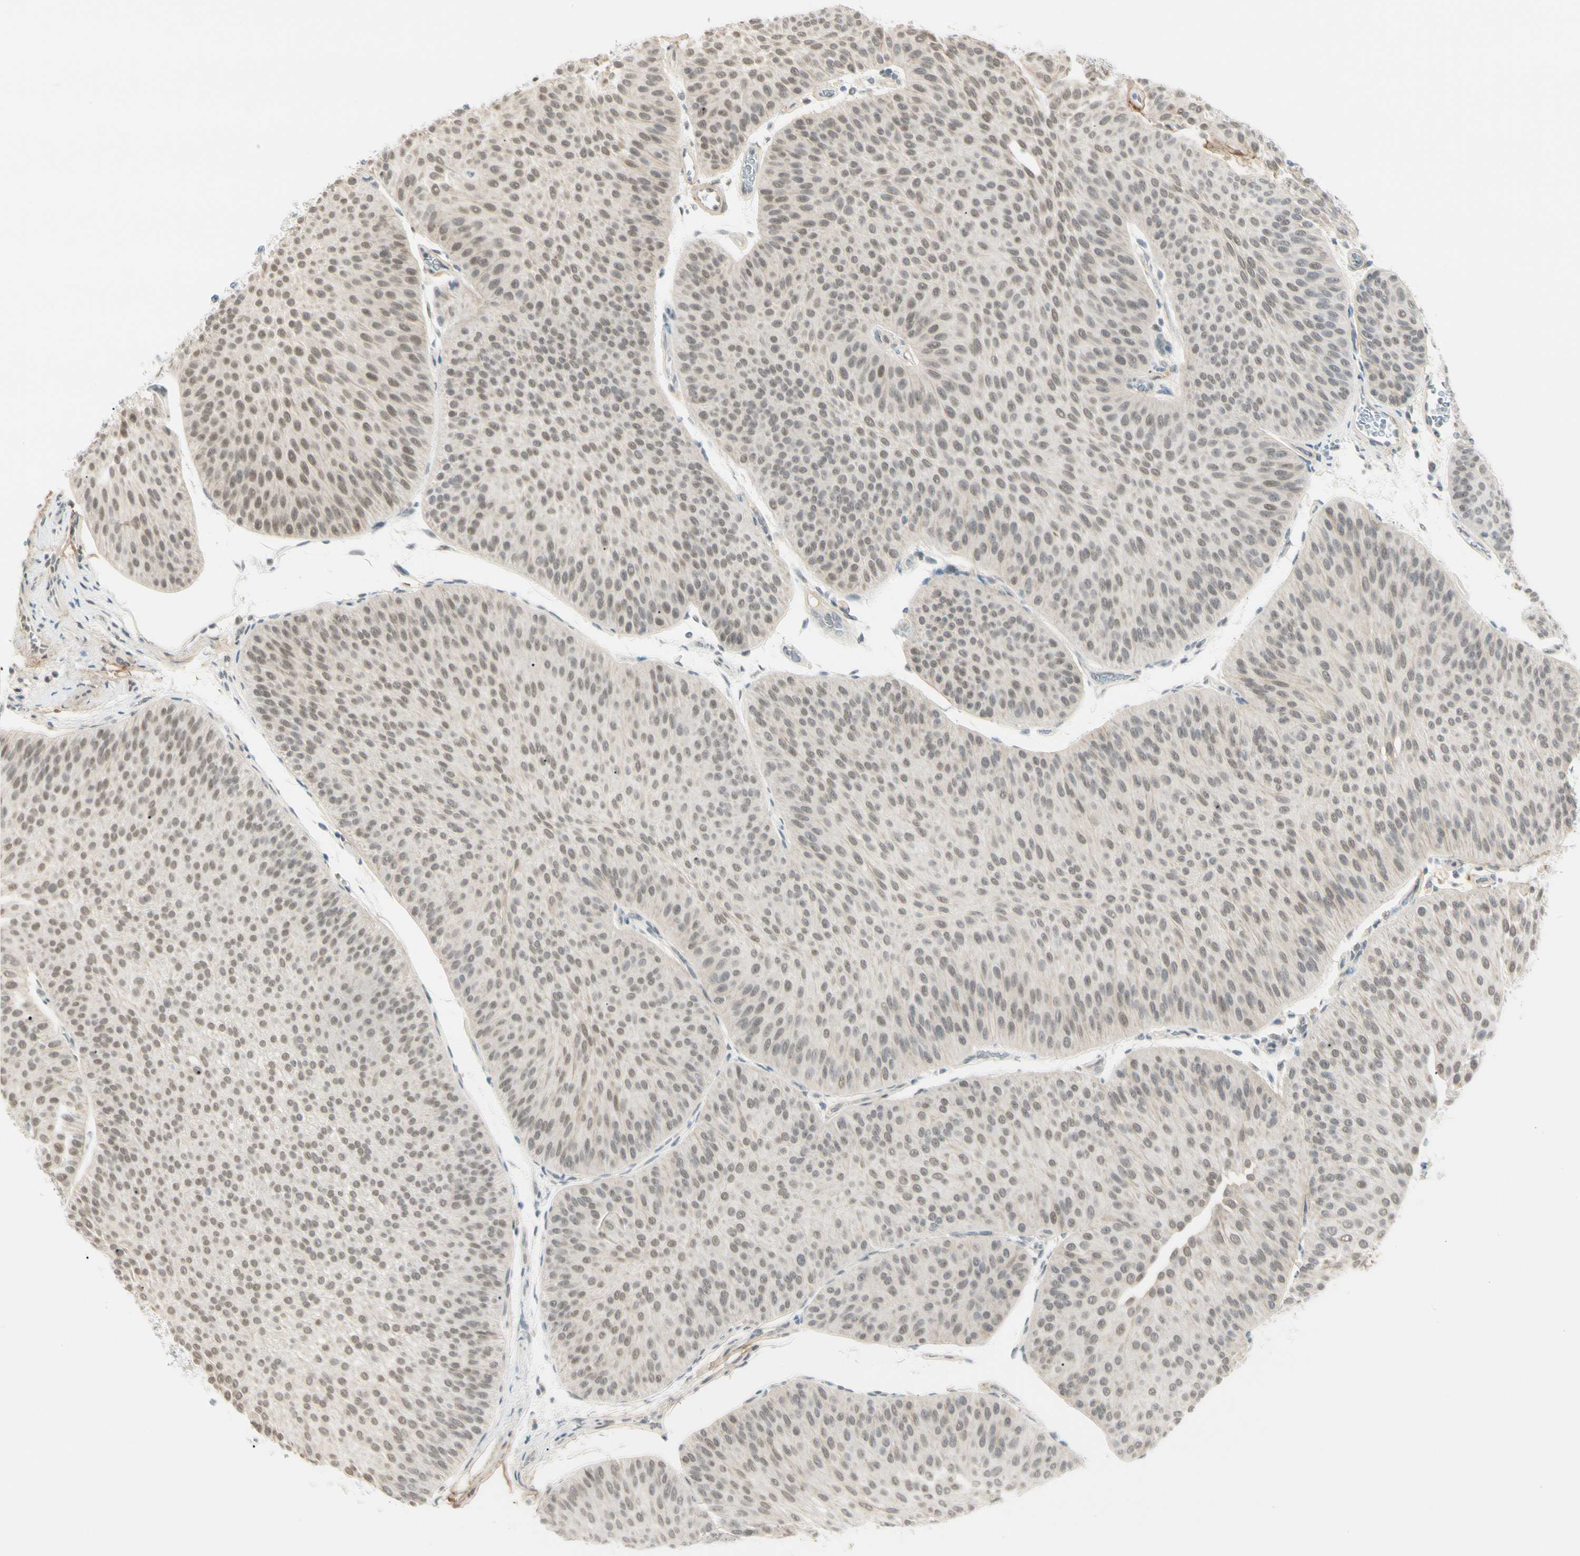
{"staining": {"intensity": "weak", "quantity": ">75%", "location": "nuclear"}, "tissue": "urothelial cancer", "cell_type": "Tumor cells", "image_type": "cancer", "snomed": [{"axis": "morphology", "description": "Urothelial carcinoma, Low grade"}, {"axis": "topography", "description": "Urinary bladder"}], "caption": "Weak nuclear protein staining is present in about >75% of tumor cells in urothelial cancer.", "gene": "ASPN", "patient": {"sex": "female", "age": 60}}